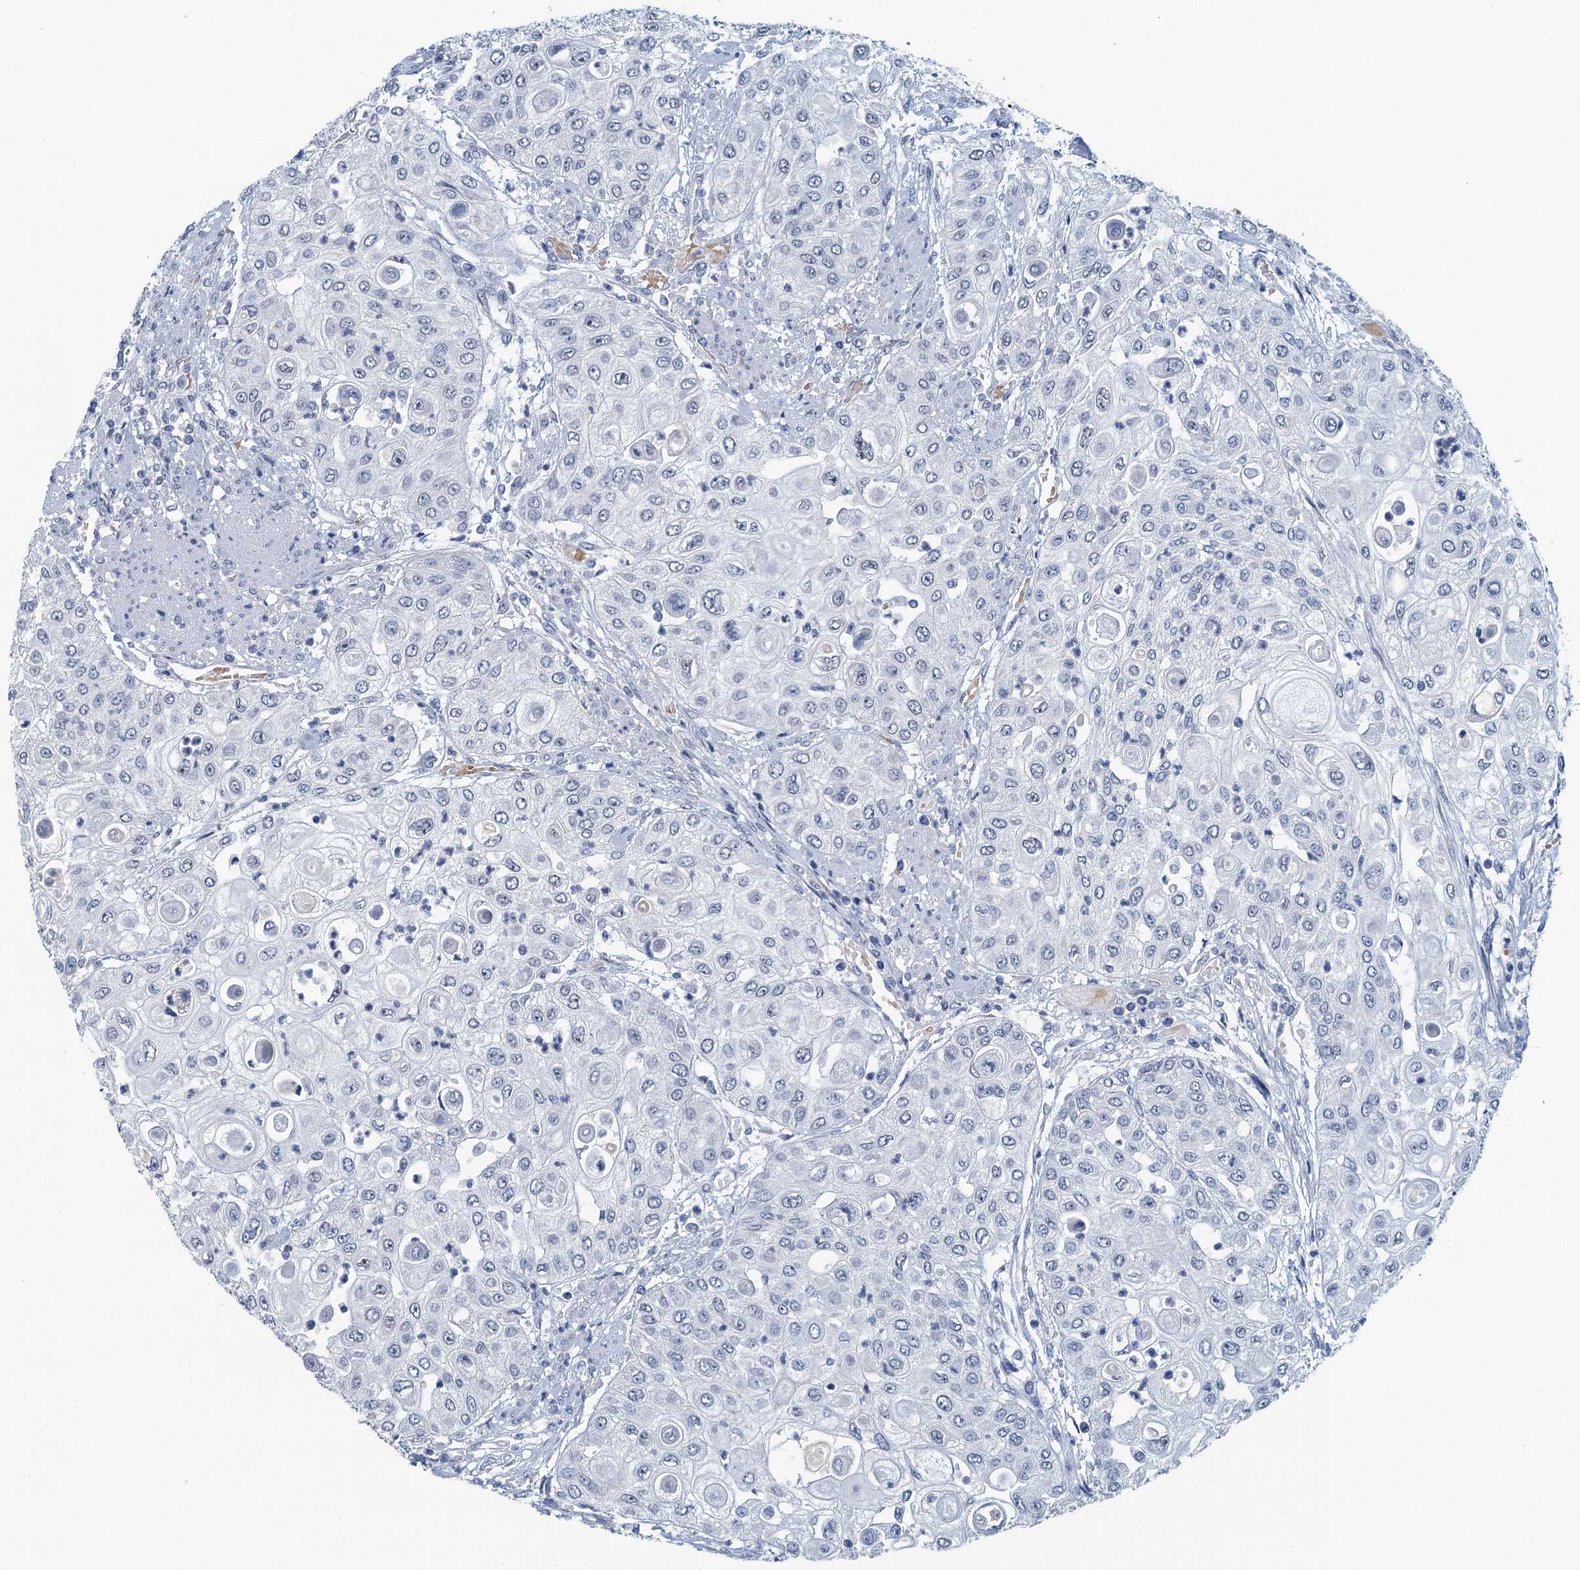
{"staining": {"intensity": "negative", "quantity": "none", "location": "none"}, "tissue": "urothelial cancer", "cell_type": "Tumor cells", "image_type": "cancer", "snomed": [{"axis": "morphology", "description": "Urothelial carcinoma, High grade"}, {"axis": "topography", "description": "Urinary bladder"}], "caption": "A micrograph of urothelial carcinoma (high-grade) stained for a protein reveals no brown staining in tumor cells.", "gene": "TTLL9", "patient": {"sex": "female", "age": 79}}